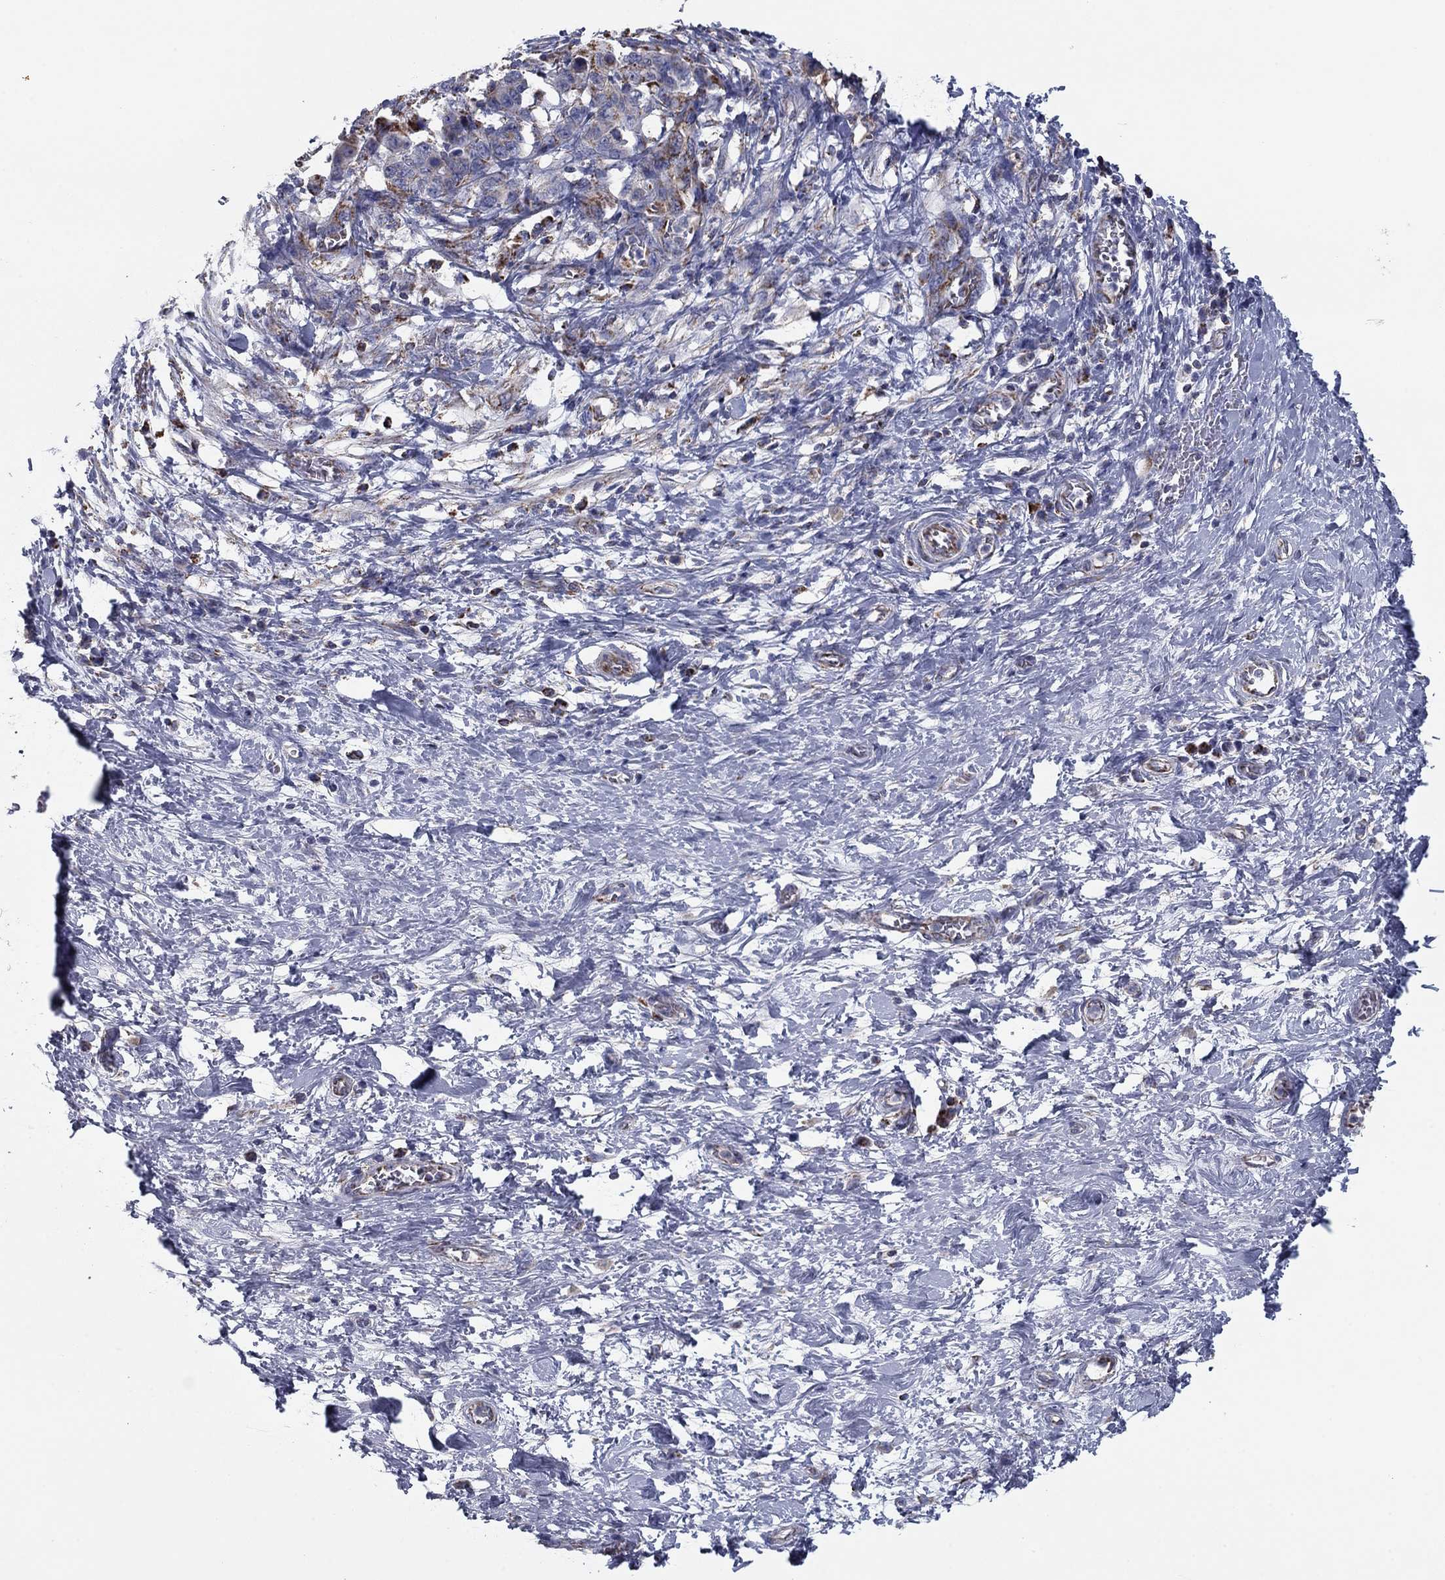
{"staining": {"intensity": "weak", "quantity": "<25%", "location": "cytoplasmic/membranous"}, "tissue": "stomach cancer", "cell_type": "Tumor cells", "image_type": "cancer", "snomed": [{"axis": "morphology", "description": "Normal tissue, NOS"}, {"axis": "morphology", "description": "Adenocarcinoma, NOS"}, {"axis": "topography", "description": "Stomach"}], "caption": "A micrograph of human stomach adenocarcinoma is negative for staining in tumor cells. The staining is performed using DAB brown chromogen with nuclei counter-stained in using hematoxylin.", "gene": "NDUFV1", "patient": {"sex": "female", "age": 64}}